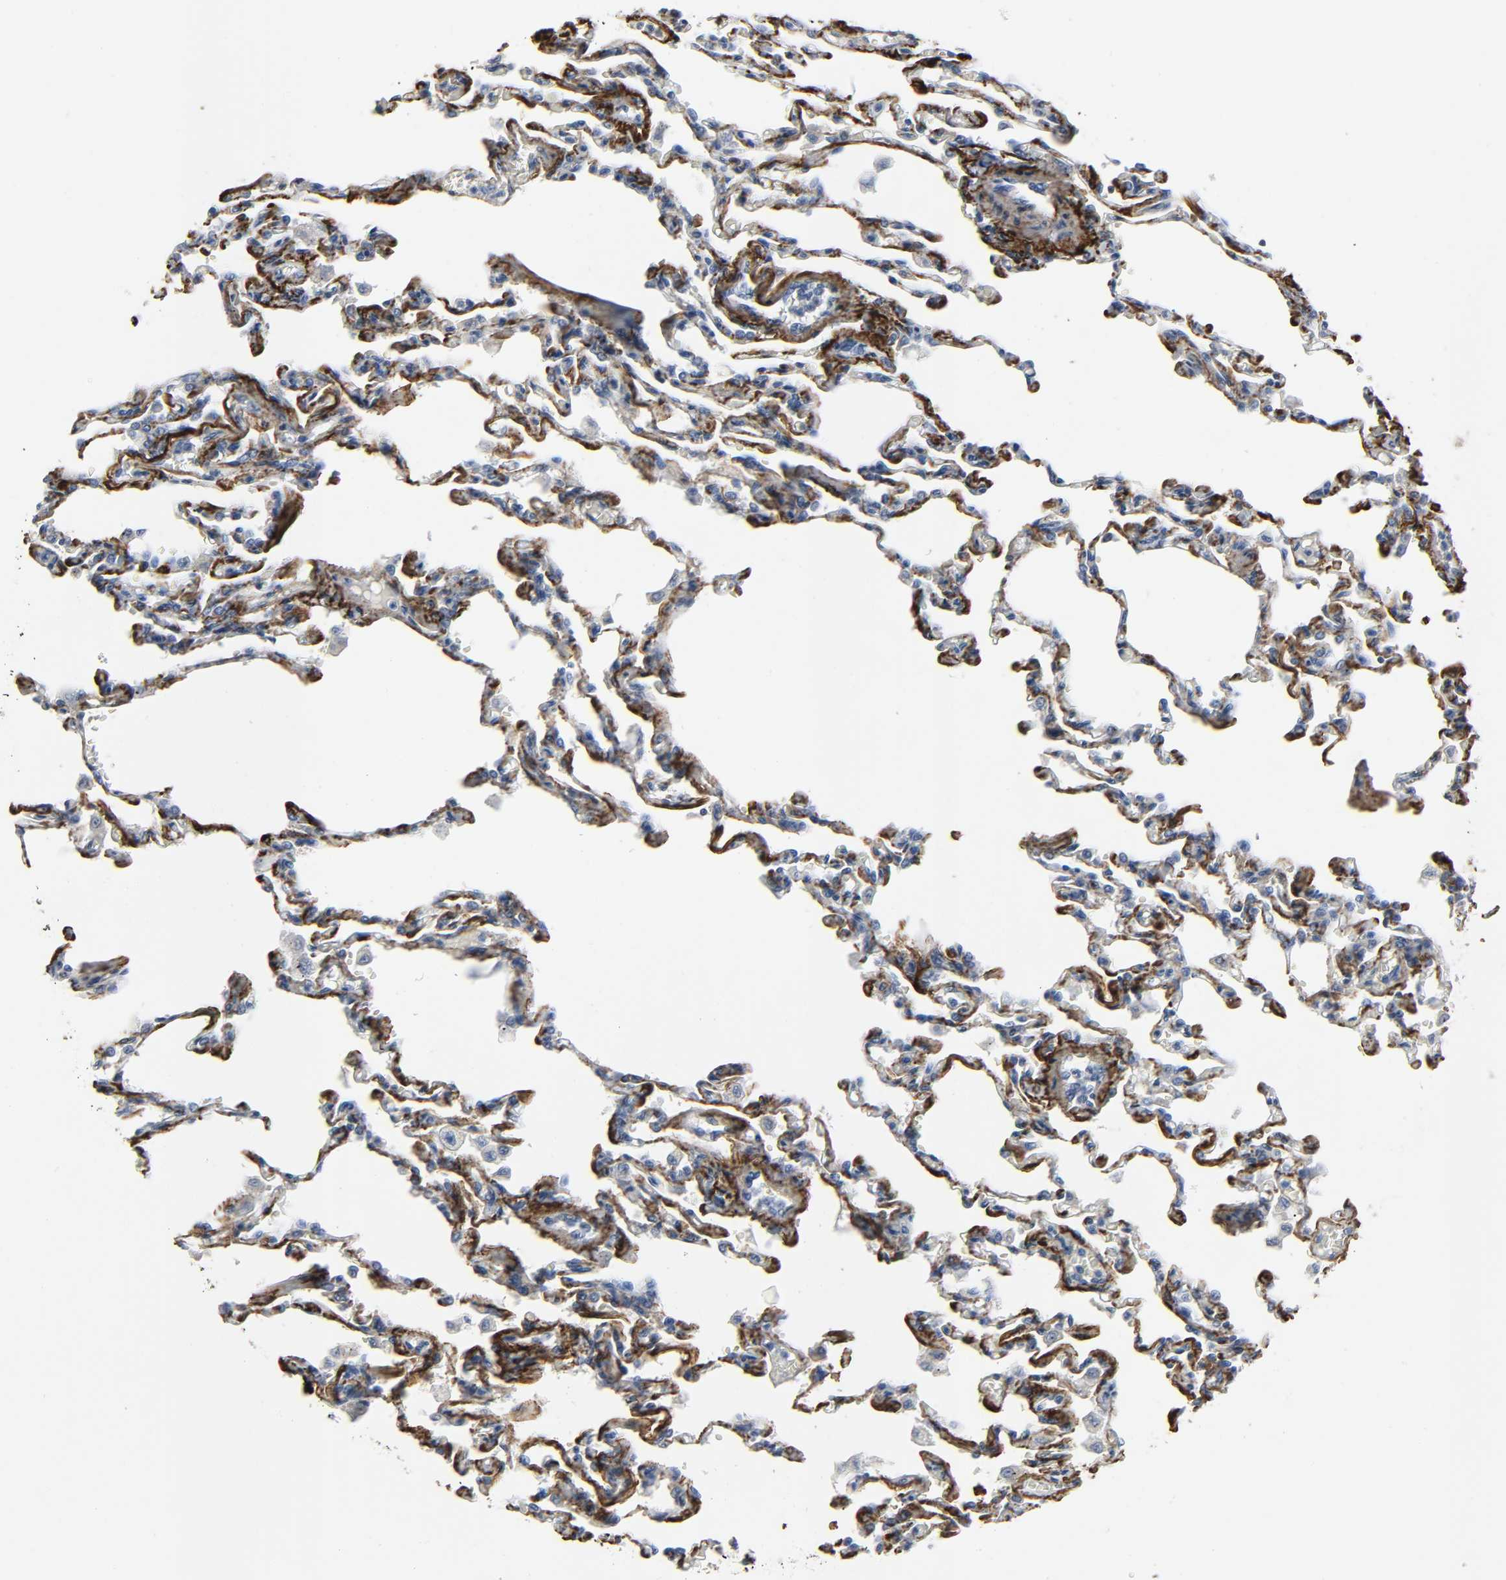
{"staining": {"intensity": "weak", "quantity": "25%-75%", "location": "cytoplasmic/membranous"}, "tissue": "lung", "cell_type": "Alveolar cells", "image_type": "normal", "snomed": [{"axis": "morphology", "description": "Normal tissue, NOS"}, {"axis": "topography", "description": "Lung"}], "caption": "High-magnification brightfield microscopy of unremarkable lung stained with DAB (brown) and counterstained with hematoxylin (blue). alveolar cells exhibit weak cytoplasmic/membranous expression is seen in approximately25%-75% of cells.", "gene": "FBLN5", "patient": {"sex": "male", "age": 21}}